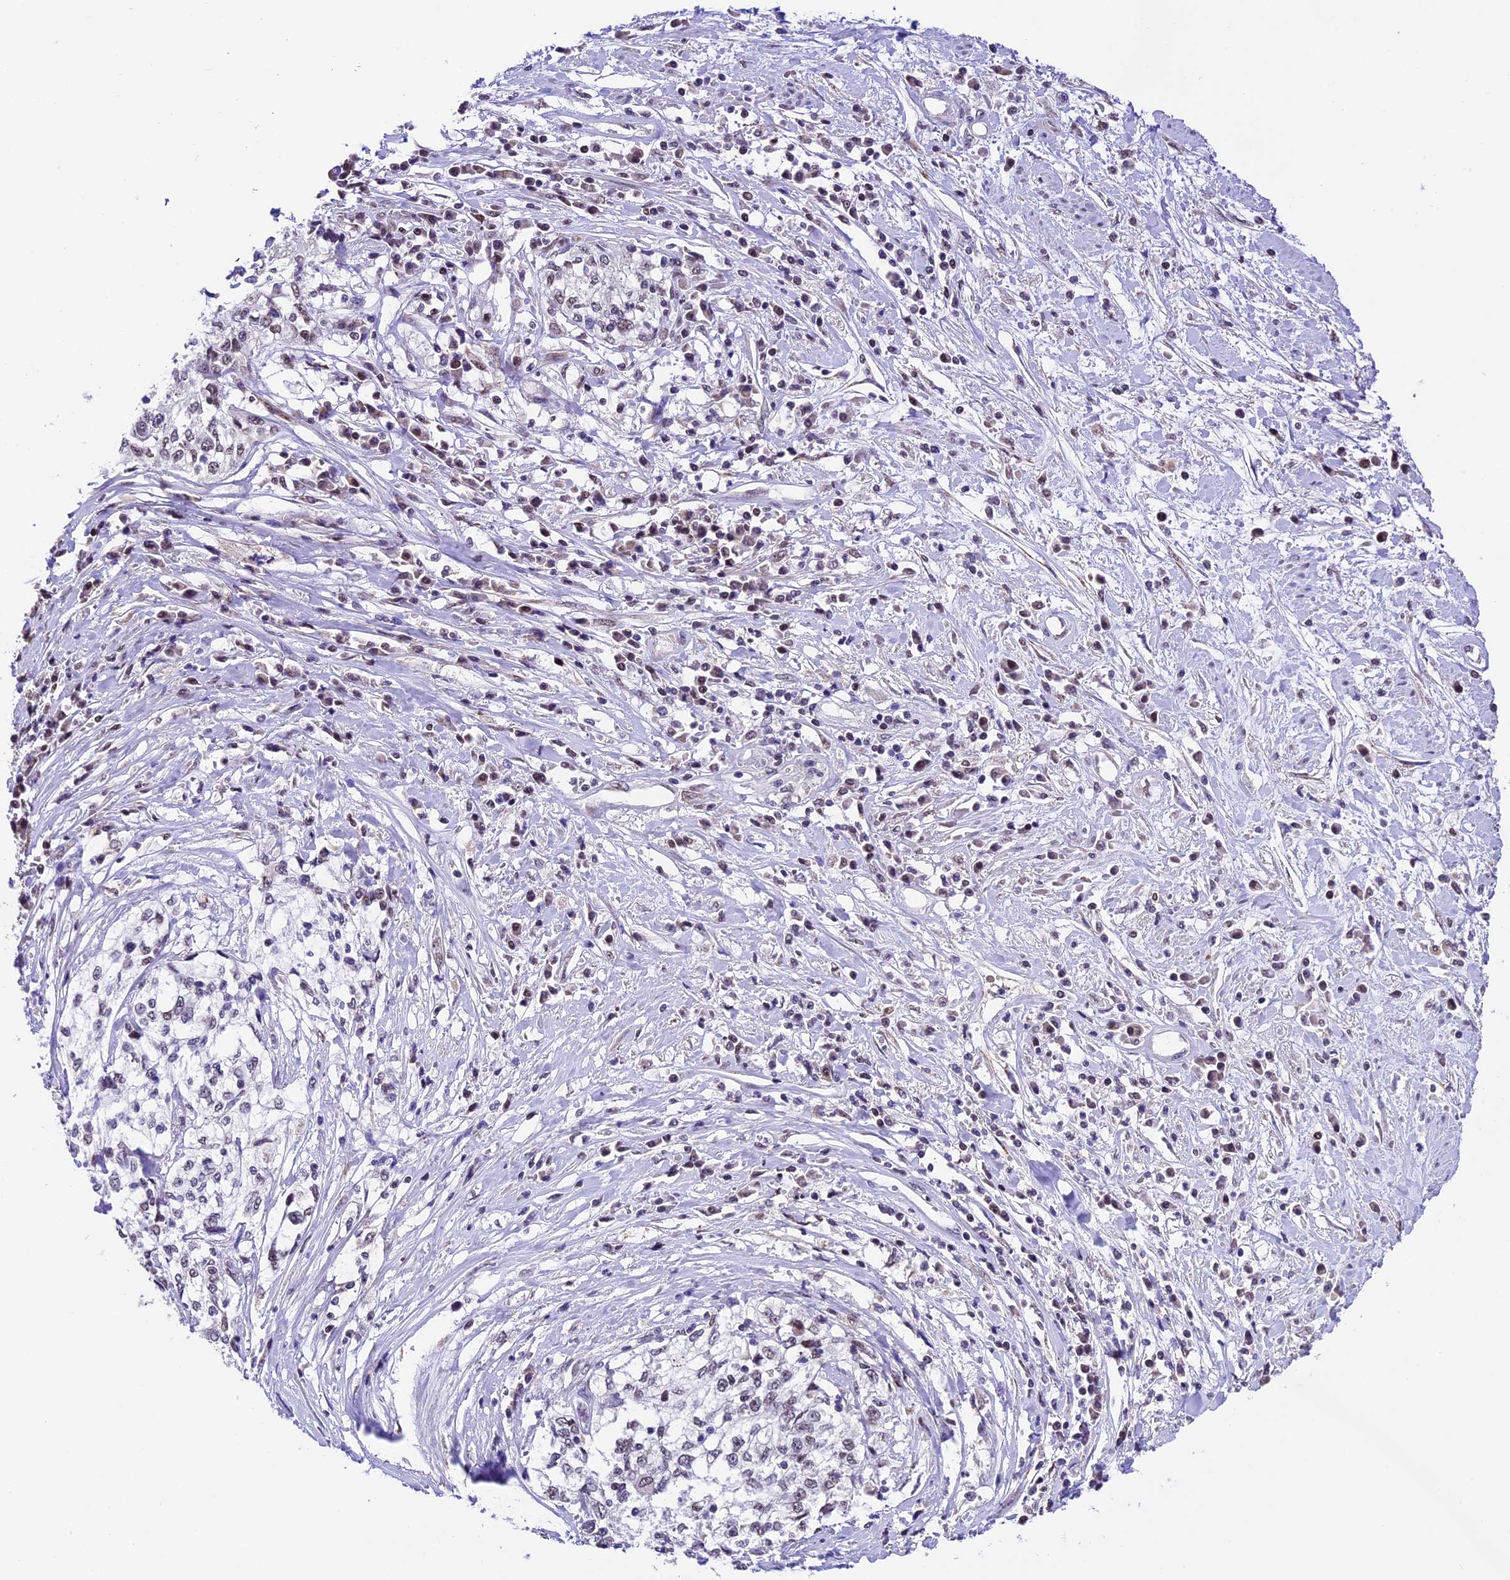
{"staining": {"intensity": "weak", "quantity": "<25%", "location": "nuclear"}, "tissue": "cervical cancer", "cell_type": "Tumor cells", "image_type": "cancer", "snomed": [{"axis": "morphology", "description": "Squamous cell carcinoma, NOS"}, {"axis": "topography", "description": "Cervix"}], "caption": "Histopathology image shows no protein staining in tumor cells of cervical cancer (squamous cell carcinoma) tissue. (DAB immunohistochemistry with hematoxylin counter stain).", "gene": "CARS2", "patient": {"sex": "female", "age": 57}}